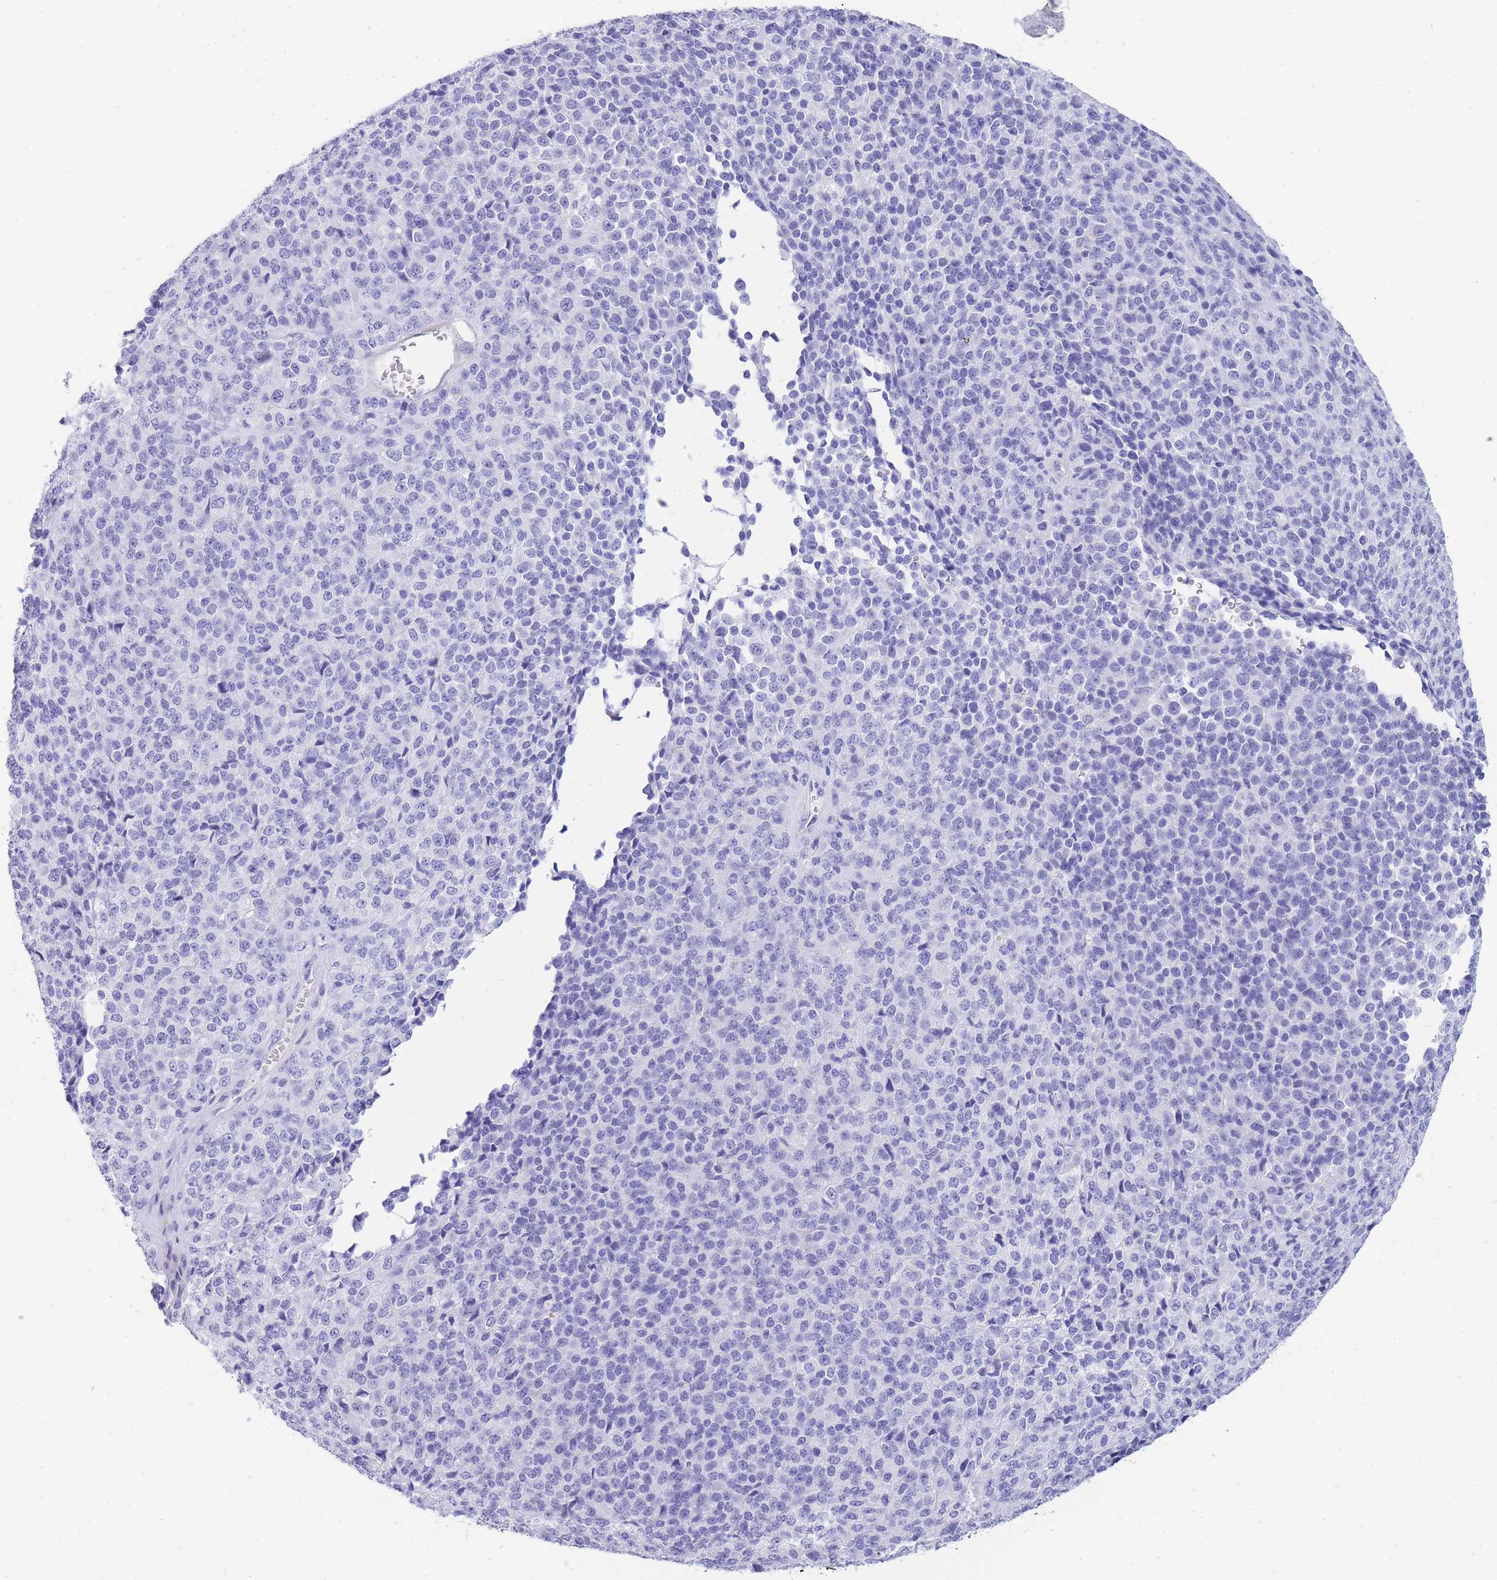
{"staining": {"intensity": "negative", "quantity": "none", "location": "none"}, "tissue": "melanoma", "cell_type": "Tumor cells", "image_type": "cancer", "snomed": [{"axis": "morphology", "description": "Malignant melanoma, Metastatic site"}, {"axis": "topography", "description": "Brain"}], "caption": "This histopathology image is of melanoma stained with IHC to label a protein in brown with the nuclei are counter-stained blue. There is no staining in tumor cells.", "gene": "ZFP62", "patient": {"sex": "female", "age": 56}}